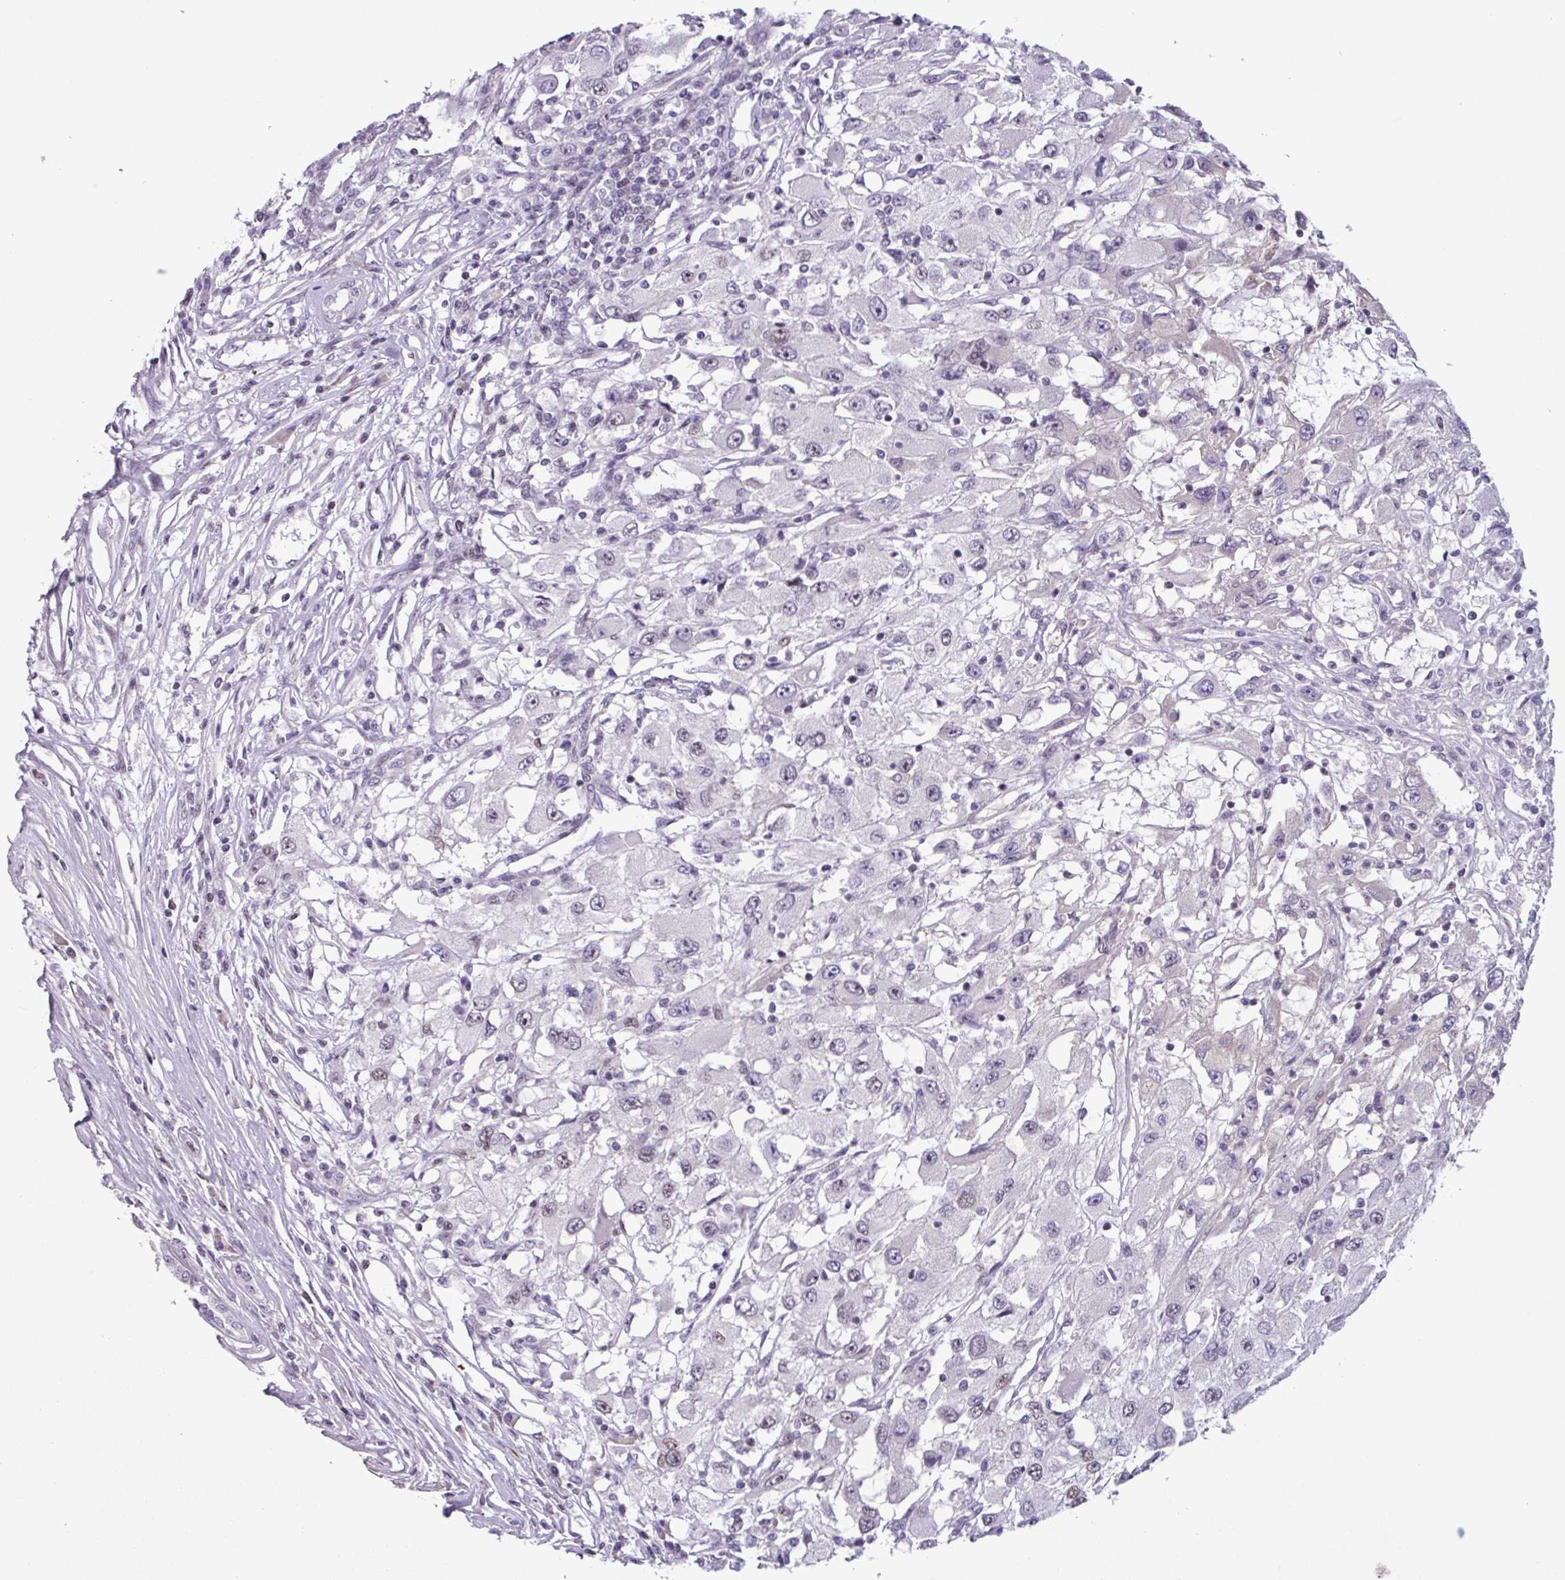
{"staining": {"intensity": "negative", "quantity": "none", "location": "none"}, "tissue": "renal cancer", "cell_type": "Tumor cells", "image_type": "cancer", "snomed": [{"axis": "morphology", "description": "Adenocarcinoma, NOS"}, {"axis": "topography", "description": "Kidney"}], "caption": "A histopathology image of human adenocarcinoma (renal) is negative for staining in tumor cells.", "gene": "ZNF575", "patient": {"sex": "female", "age": 67}}